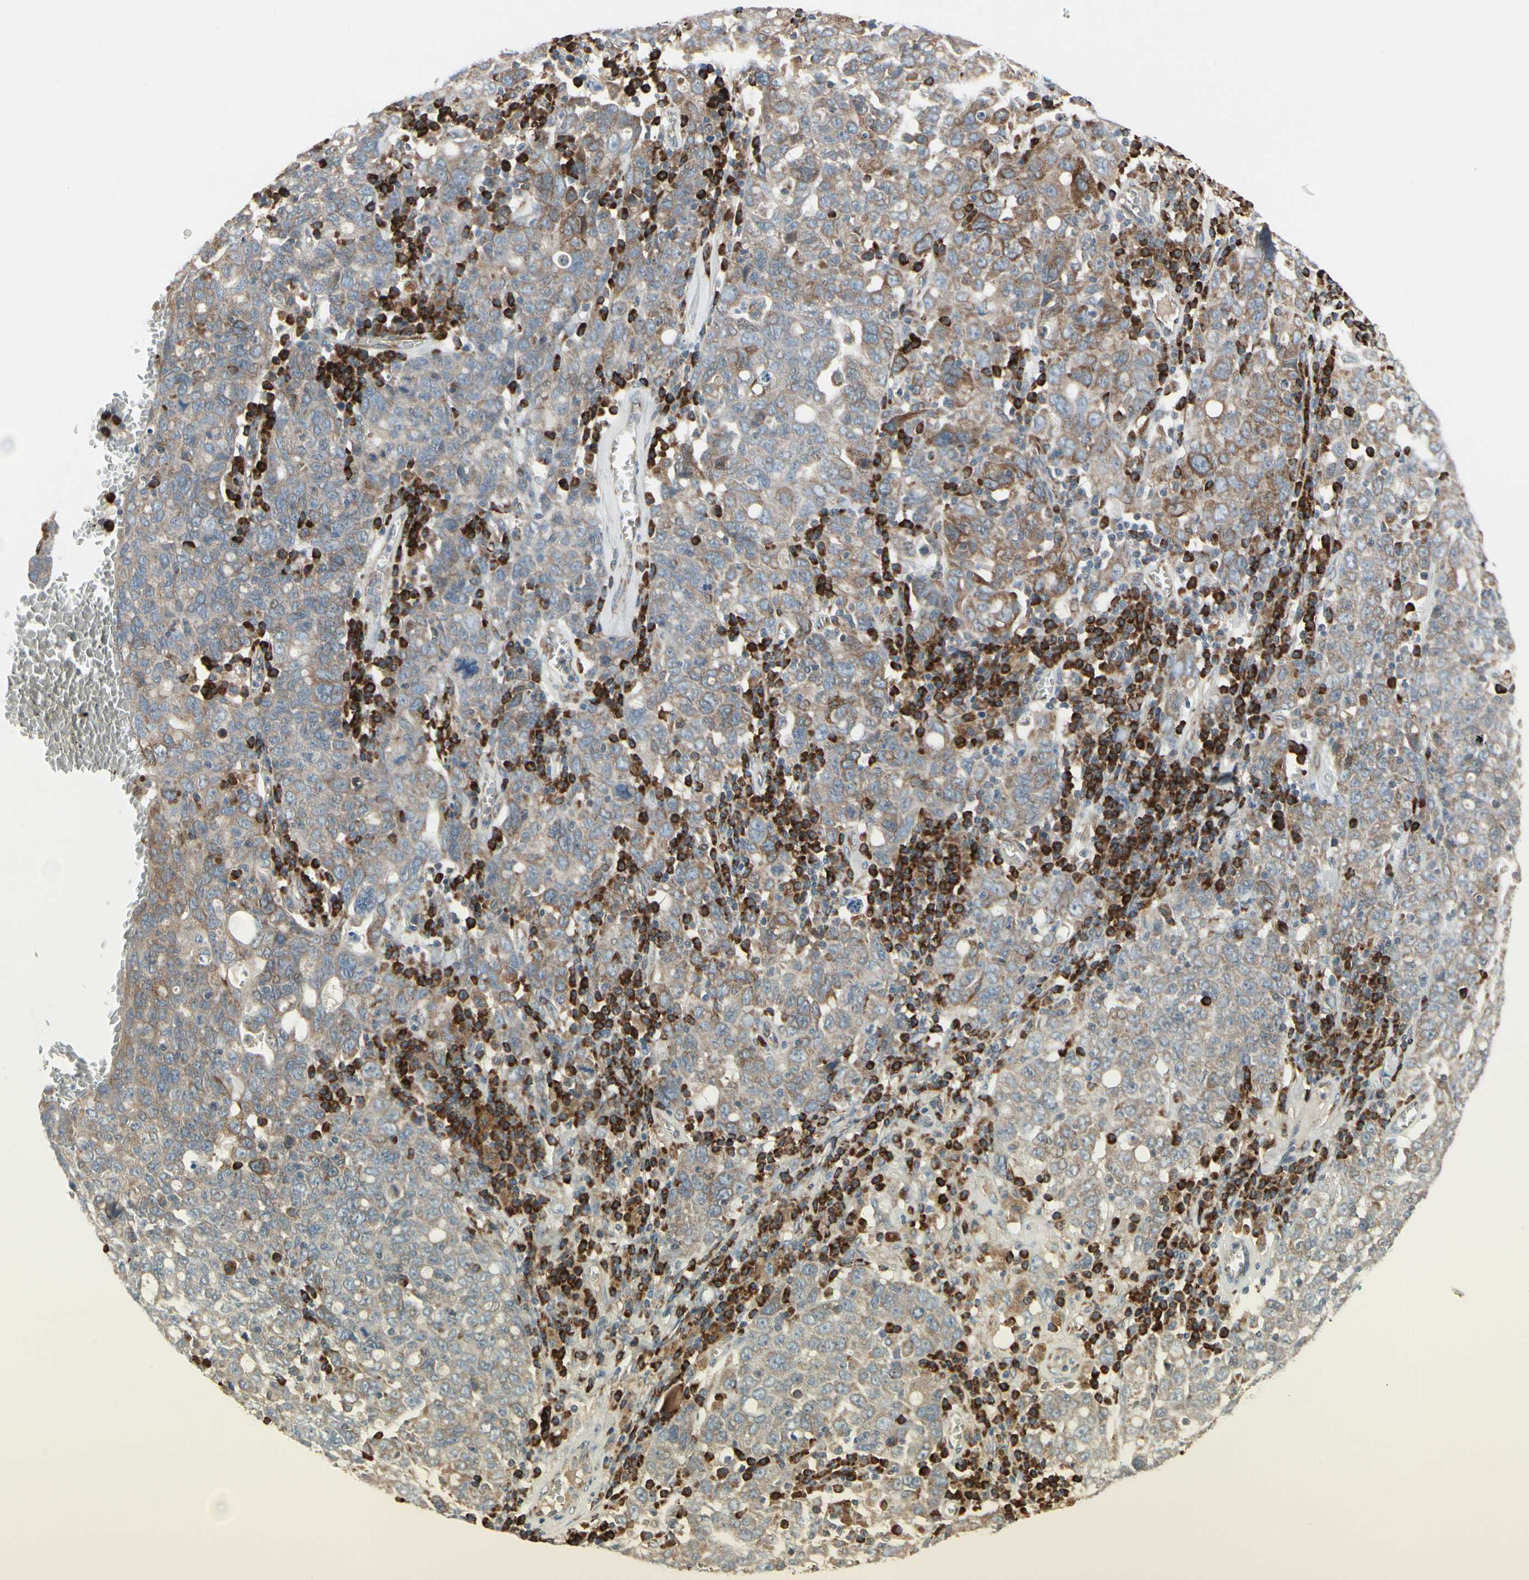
{"staining": {"intensity": "weak", "quantity": ">75%", "location": "cytoplasmic/membranous"}, "tissue": "ovarian cancer", "cell_type": "Tumor cells", "image_type": "cancer", "snomed": [{"axis": "morphology", "description": "Carcinoma, endometroid"}, {"axis": "topography", "description": "Ovary"}], "caption": "DAB (3,3'-diaminobenzidine) immunohistochemical staining of human endometroid carcinoma (ovarian) exhibits weak cytoplasmic/membranous protein staining in about >75% of tumor cells.", "gene": "FNDC3A", "patient": {"sex": "female", "age": 62}}